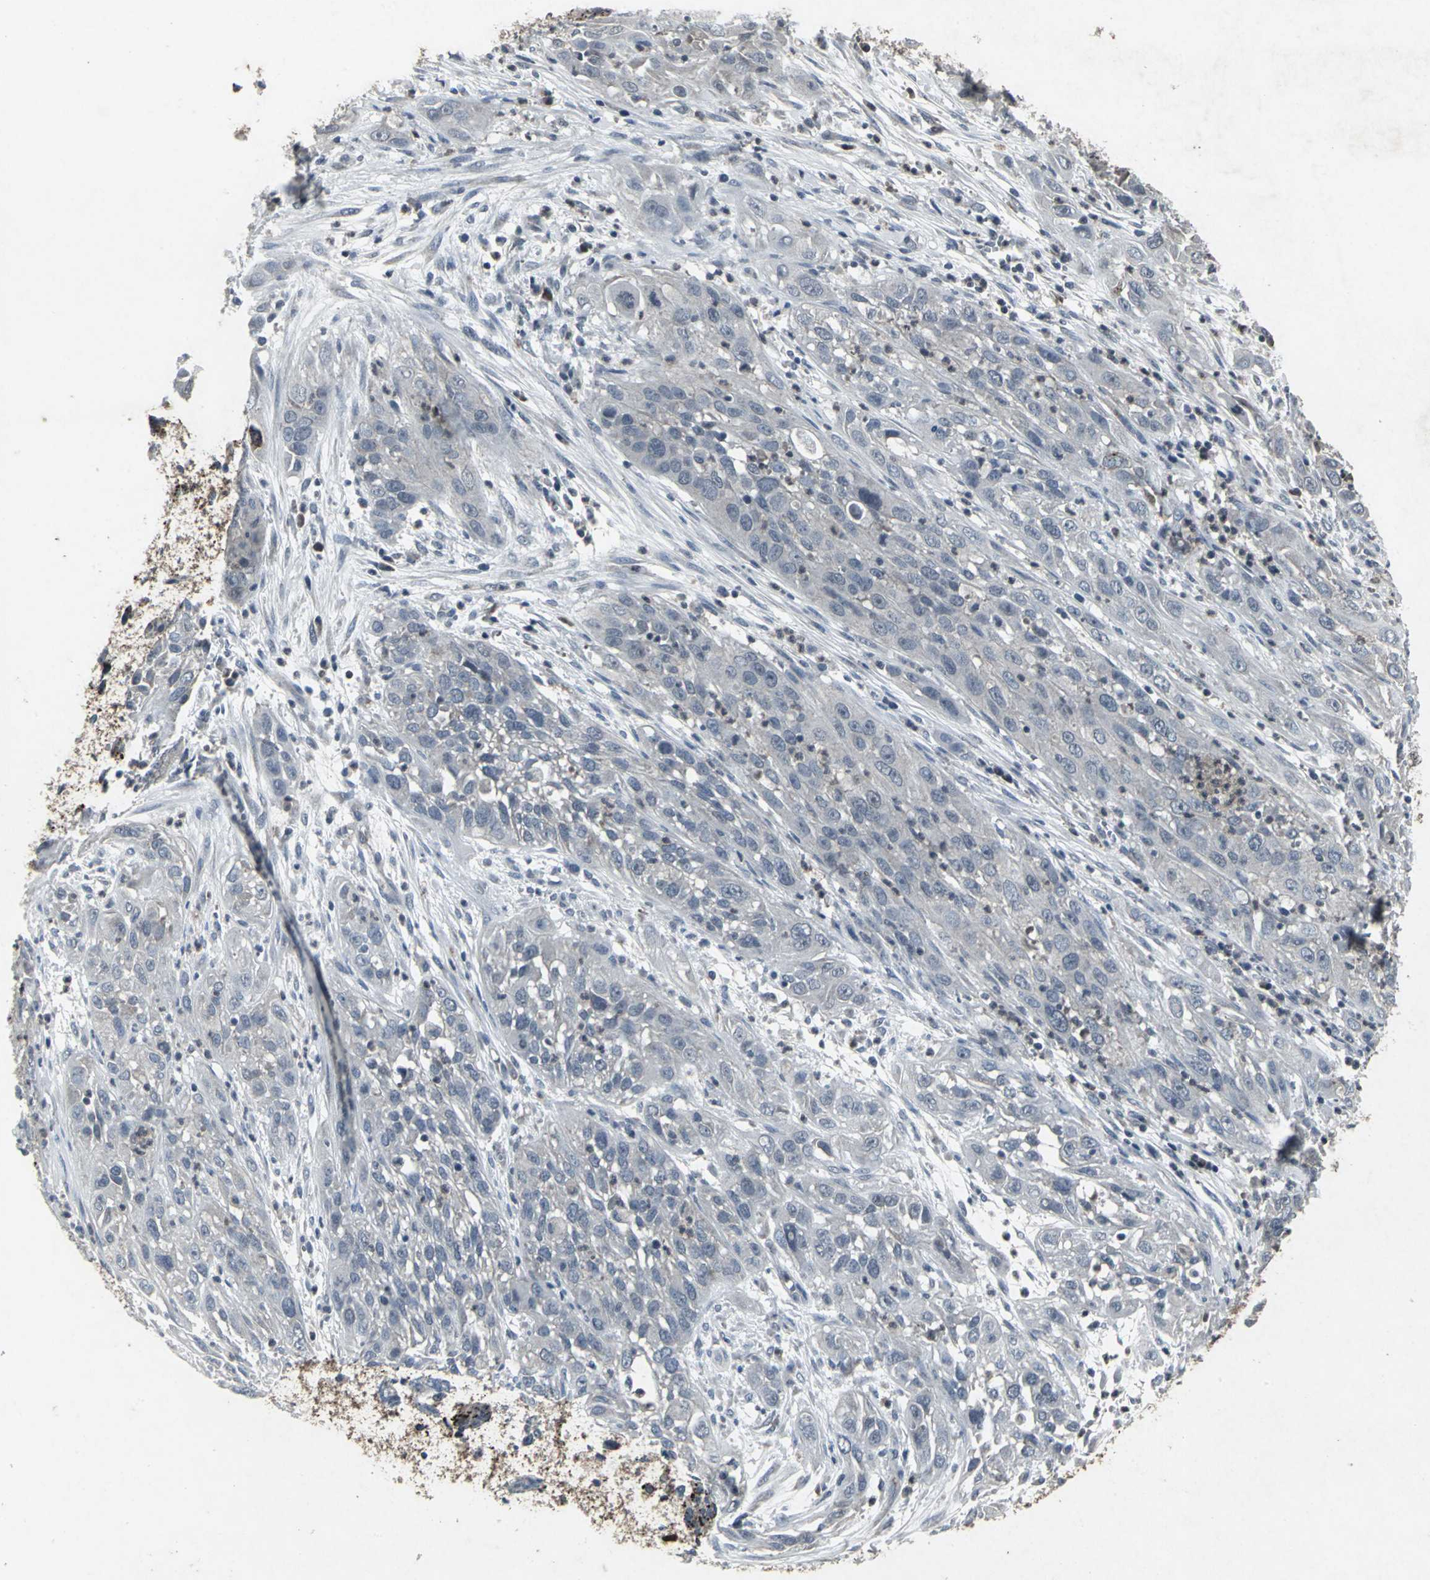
{"staining": {"intensity": "negative", "quantity": "none", "location": "none"}, "tissue": "cervical cancer", "cell_type": "Tumor cells", "image_type": "cancer", "snomed": [{"axis": "morphology", "description": "Squamous cell carcinoma, NOS"}, {"axis": "topography", "description": "Cervix"}], "caption": "Tumor cells show no significant protein positivity in cervical cancer (squamous cell carcinoma). (DAB immunohistochemistry (IHC) with hematoxylin counter stain).", "gene": "BMP4", "patient": {"sex": "female", "age": 32}}